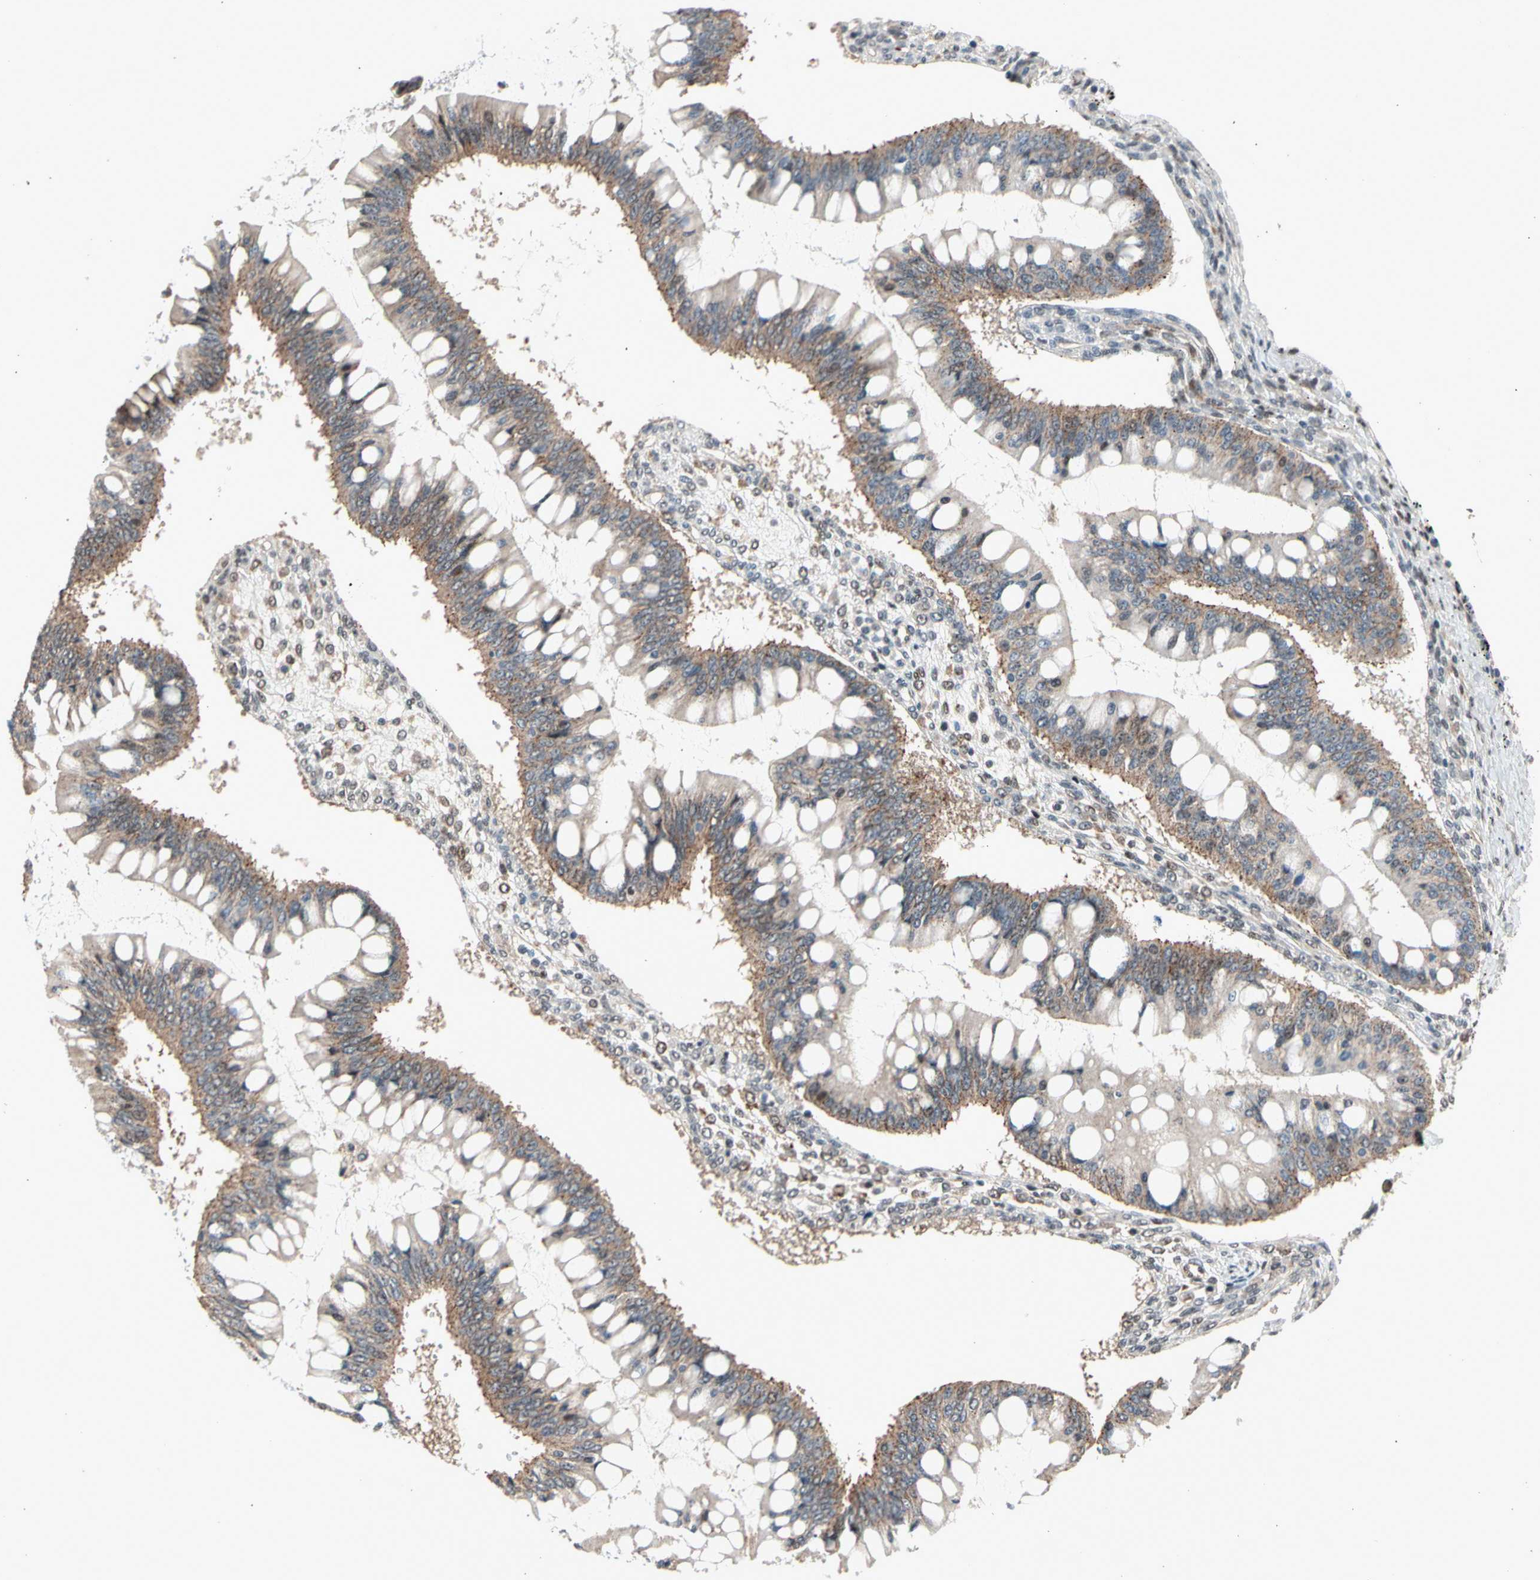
{"staining": {"intensity": "moderate", "quantity": ">75%", "location": "cytoplasmic/membranous"}, "tissue": "ovarian cancer", "cell_type": "Tumor cells", "image_type": "cancer", "snomed": [{"axis": "morphology", "description": "Cystadenocarcinoma, mucinous, NOS"}, {"axis": "topography", "description": "Ovary"}], "caption": "A photomicrograph showing moderate cytoplasmic/membranous positivity in about >75% of tumor cells in mucinous cystadenocarcinoma (ovarian), as visualized by brown immunohistochemical staining.", "gene": "NGEF", "patient": {"sex": "female", "age": 73}}